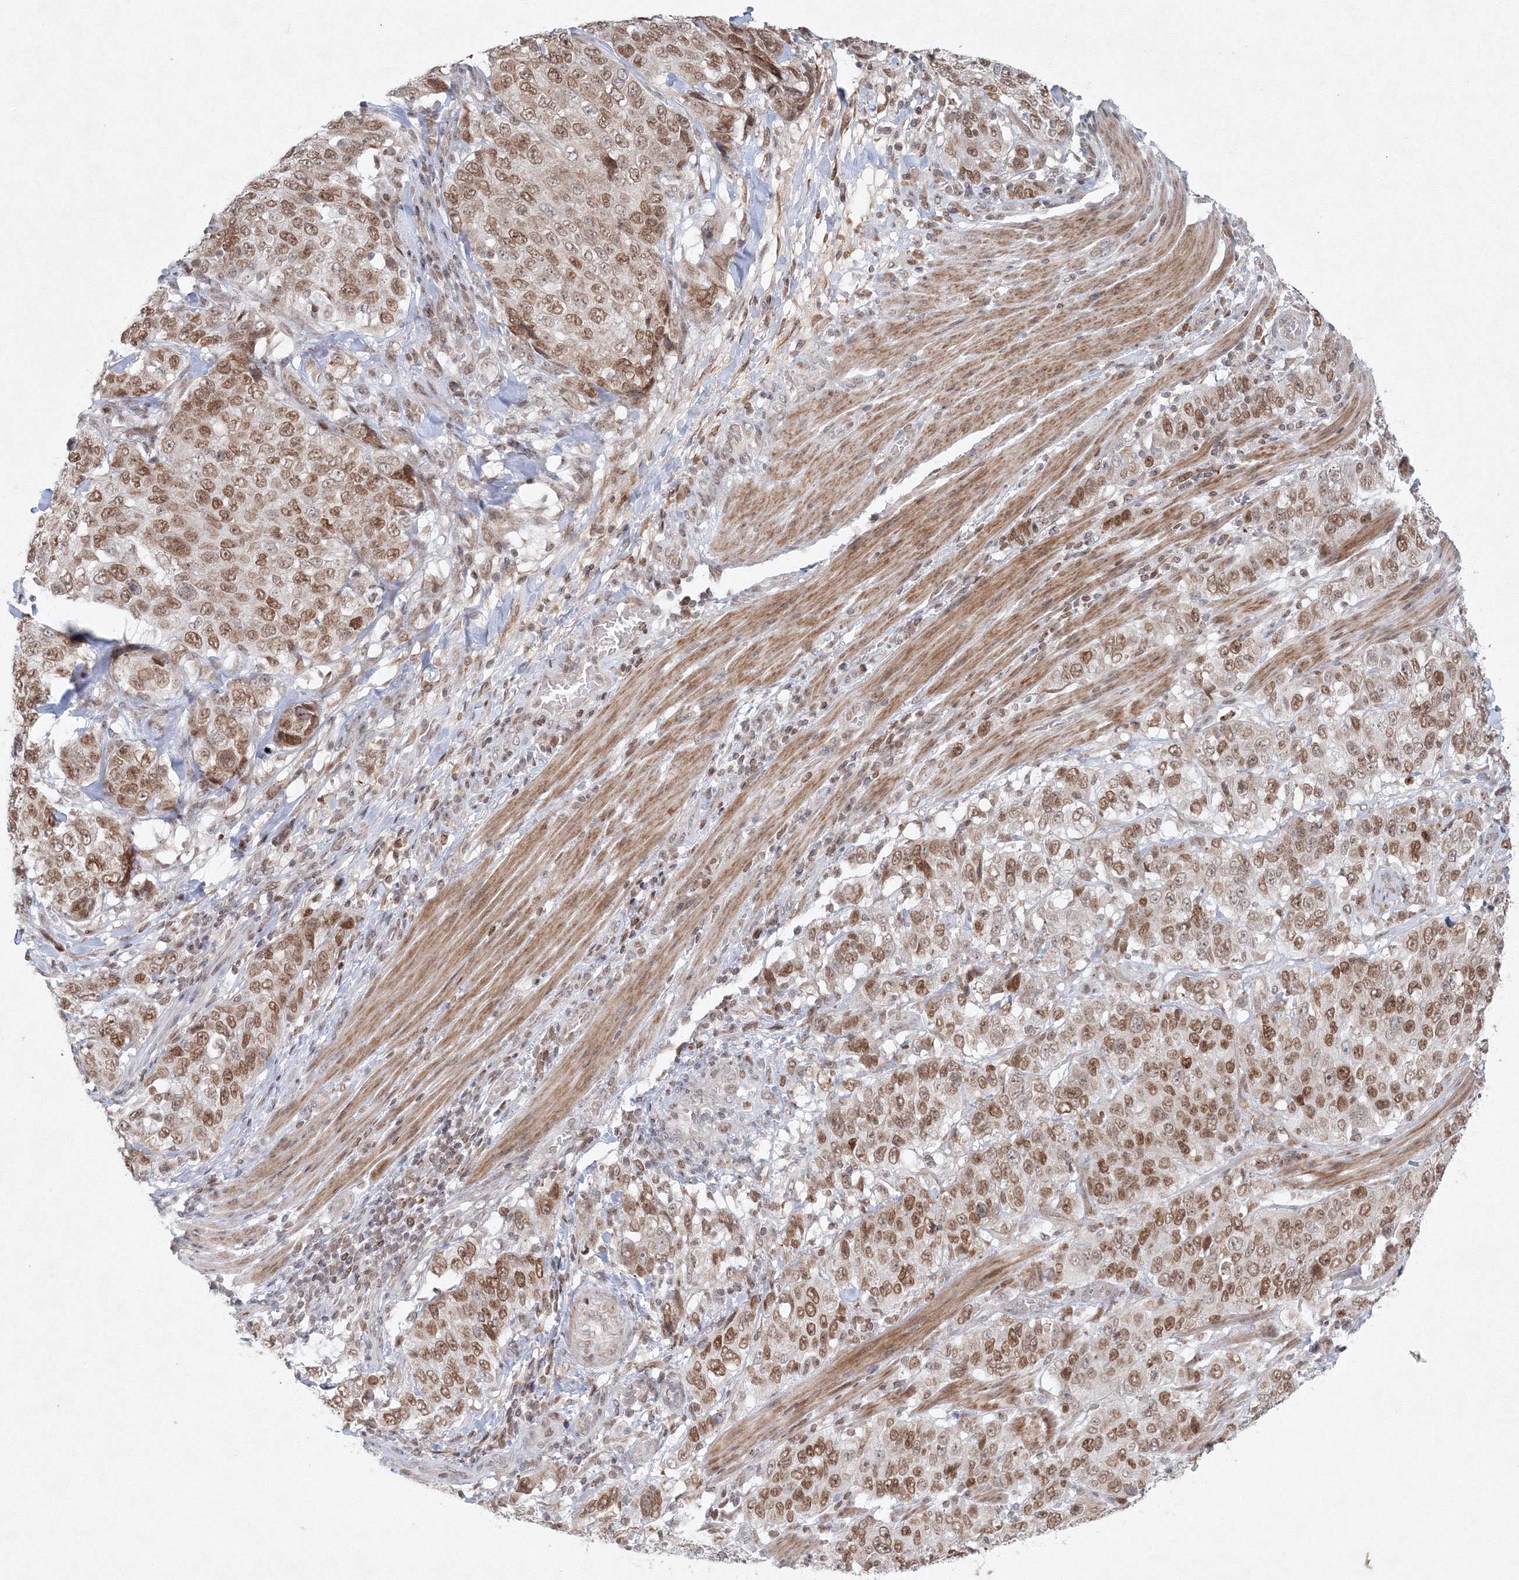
{"staining": {"intensity": "moderate", "quantity": ">75%", "location": "nuclear"}, "tissue": "stomach cancer", "cell_type": "Tumor cells", "image_type": "cancer", "snomed": [{"axis": "morphology", "description": "Adenocarcinoma, NOS"}, {"axis": "topography", "description": "Stomach"}], "caption": "Stomach adenocarcinoma tissue displays moderate nuclear positivity in about >75% of tumor cells, visualized by immunohistochemistry.", "gene": "KIF4A", "patient": {"sex": "male", "age": 48}}